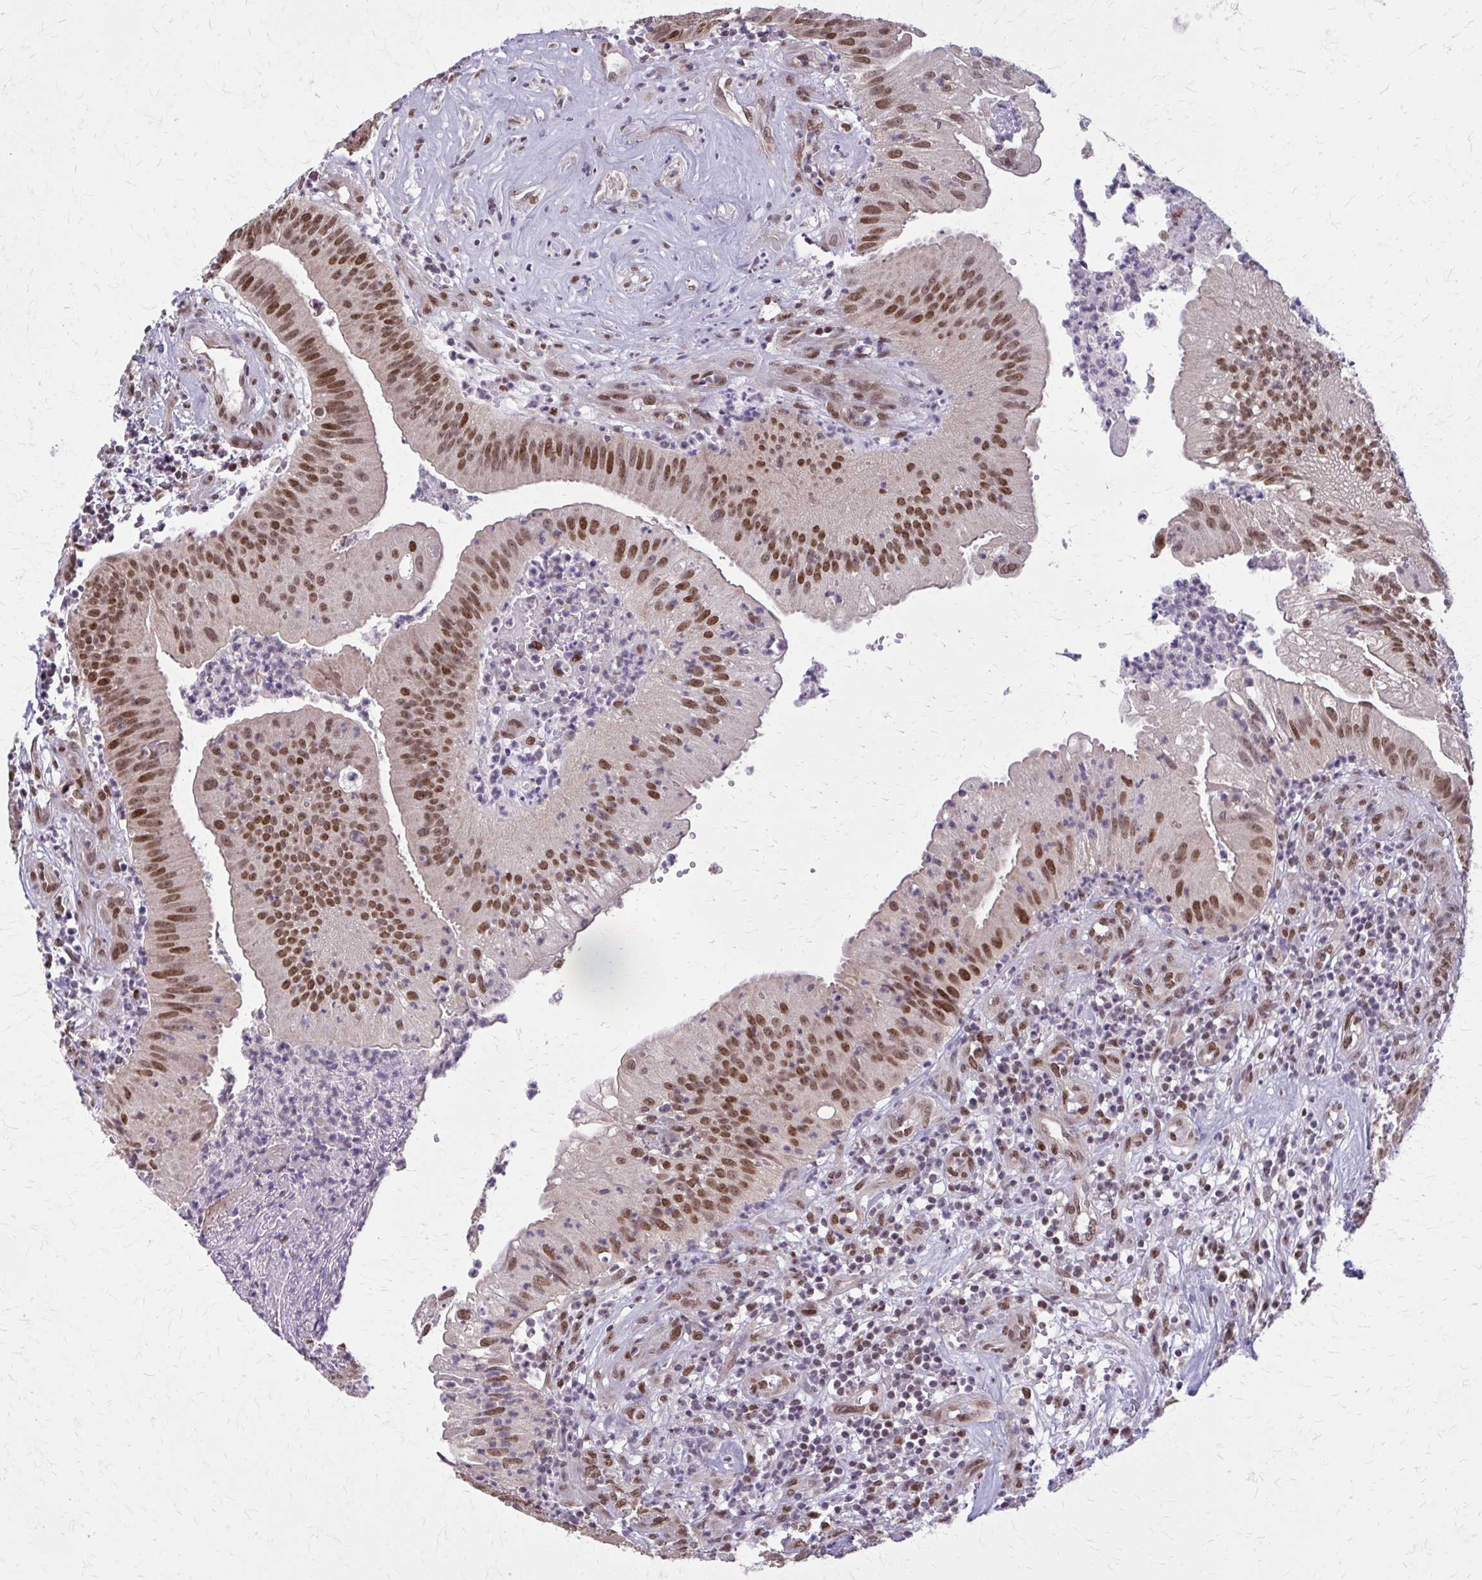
{"staining": {"intensity": "moderate", "quantity": ">75%", "location": "nuclear"}, "tissue": "head and neck cancer", "cell_type": "Tumor cells", "image_type": "cancer", "snomed": [{"axis": "morphology", "description": "Adenocarcinoma, NOS"}, {"axis": "topography", "description": "Head-Neck"}], "caption": "Immunohistochemistry micrograph of head and neck cancer stained for a protein (brown), which exhibits medium levels of moderate nuclear expression in about >75% of tumor cells.", "gene": "TTF1", "patient": {"sex": "male", "age": 44}}